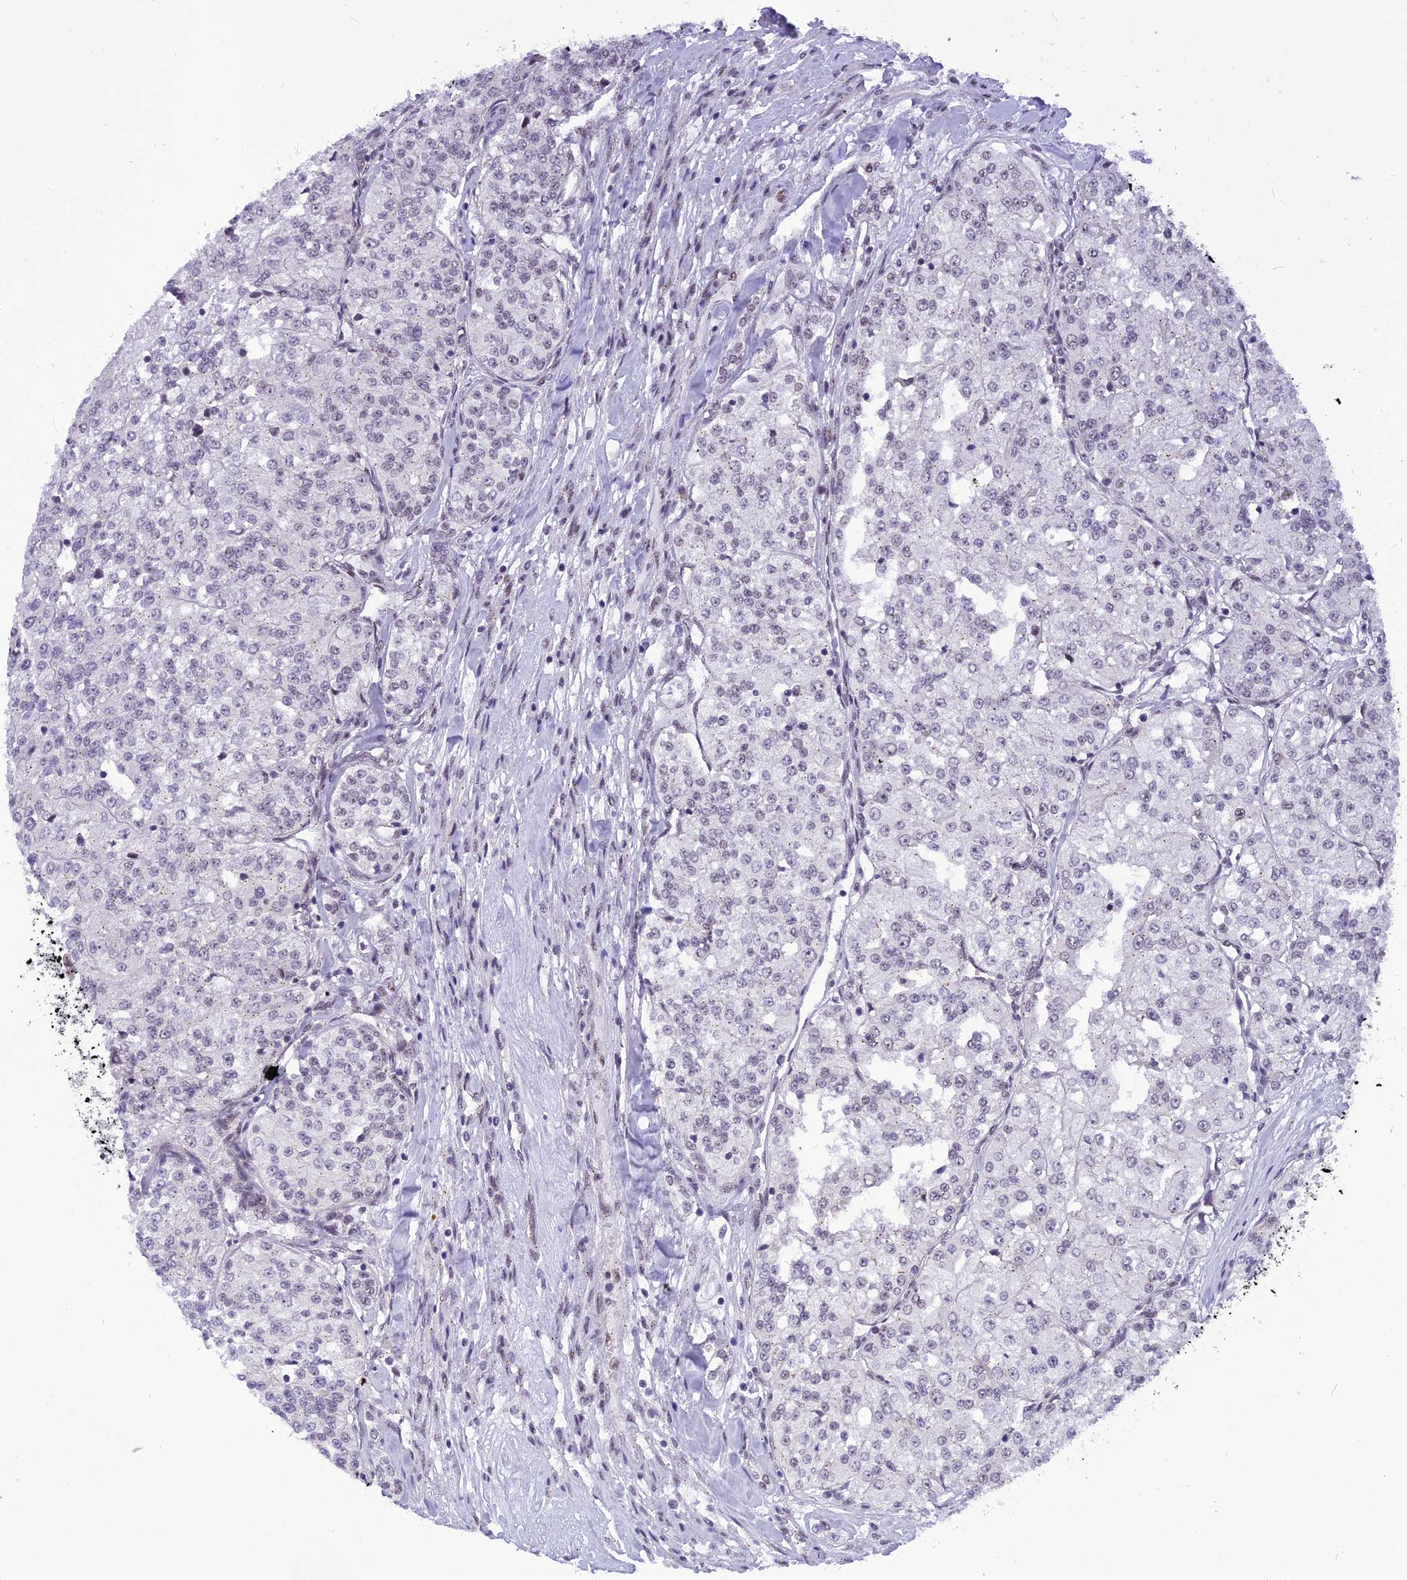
{"staining": {"intensity": "negative", "quantity": "none", "location": "none"}, "tissue": "renal cancer", "cell_type": "Tumor cells", "image_type": "cancer", "snomed": [{"axis": "morphology", "description": "Adenocarcinoma, NOS"}, {"axis": "topography", "description": "Kidney"}], "caption": "High magnification brightfield microscopy of renal cancer stained with DAB (brown) and counterstained with hematoxylin (blue): tumor cells show no significant expression.", "gene": "IRF2BP1", "patient": {"sex": "female", "age": 63}}